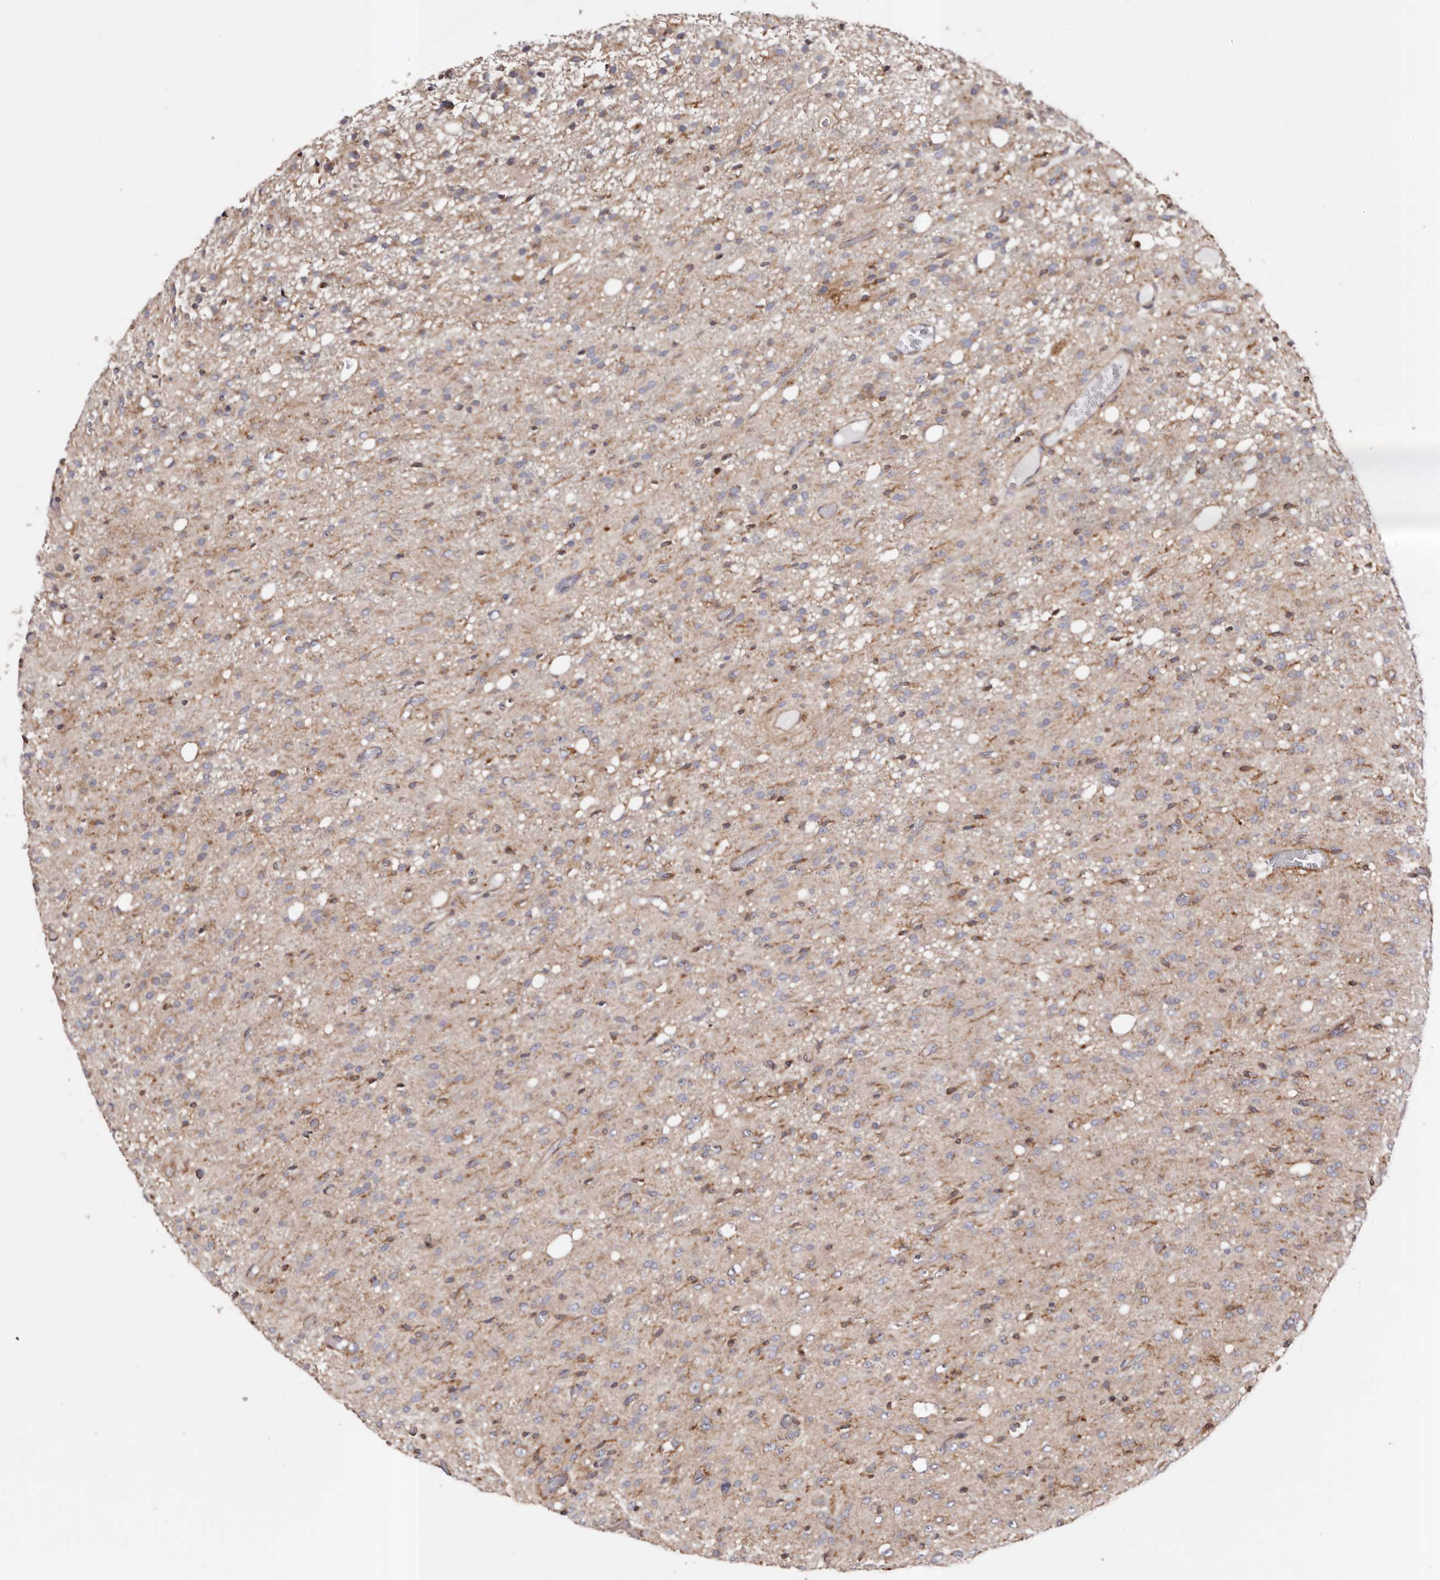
{"staining": {"intensity": "negative", "quantity": "none", "location": "none"}, "tissue": "glioma", "cell_type": "Tumor cells", "image_type": "cancer", "snomed": [{"axis": "morphology", "description": "Glioma, malignant, High grade"}, {"axis": "topography", "description": "Brain"}], "caption": "Tumor cells are negative for protein expression in human glioma.", "gene": "COQ8B", "patient": {"sex": "female", "age": 59}}